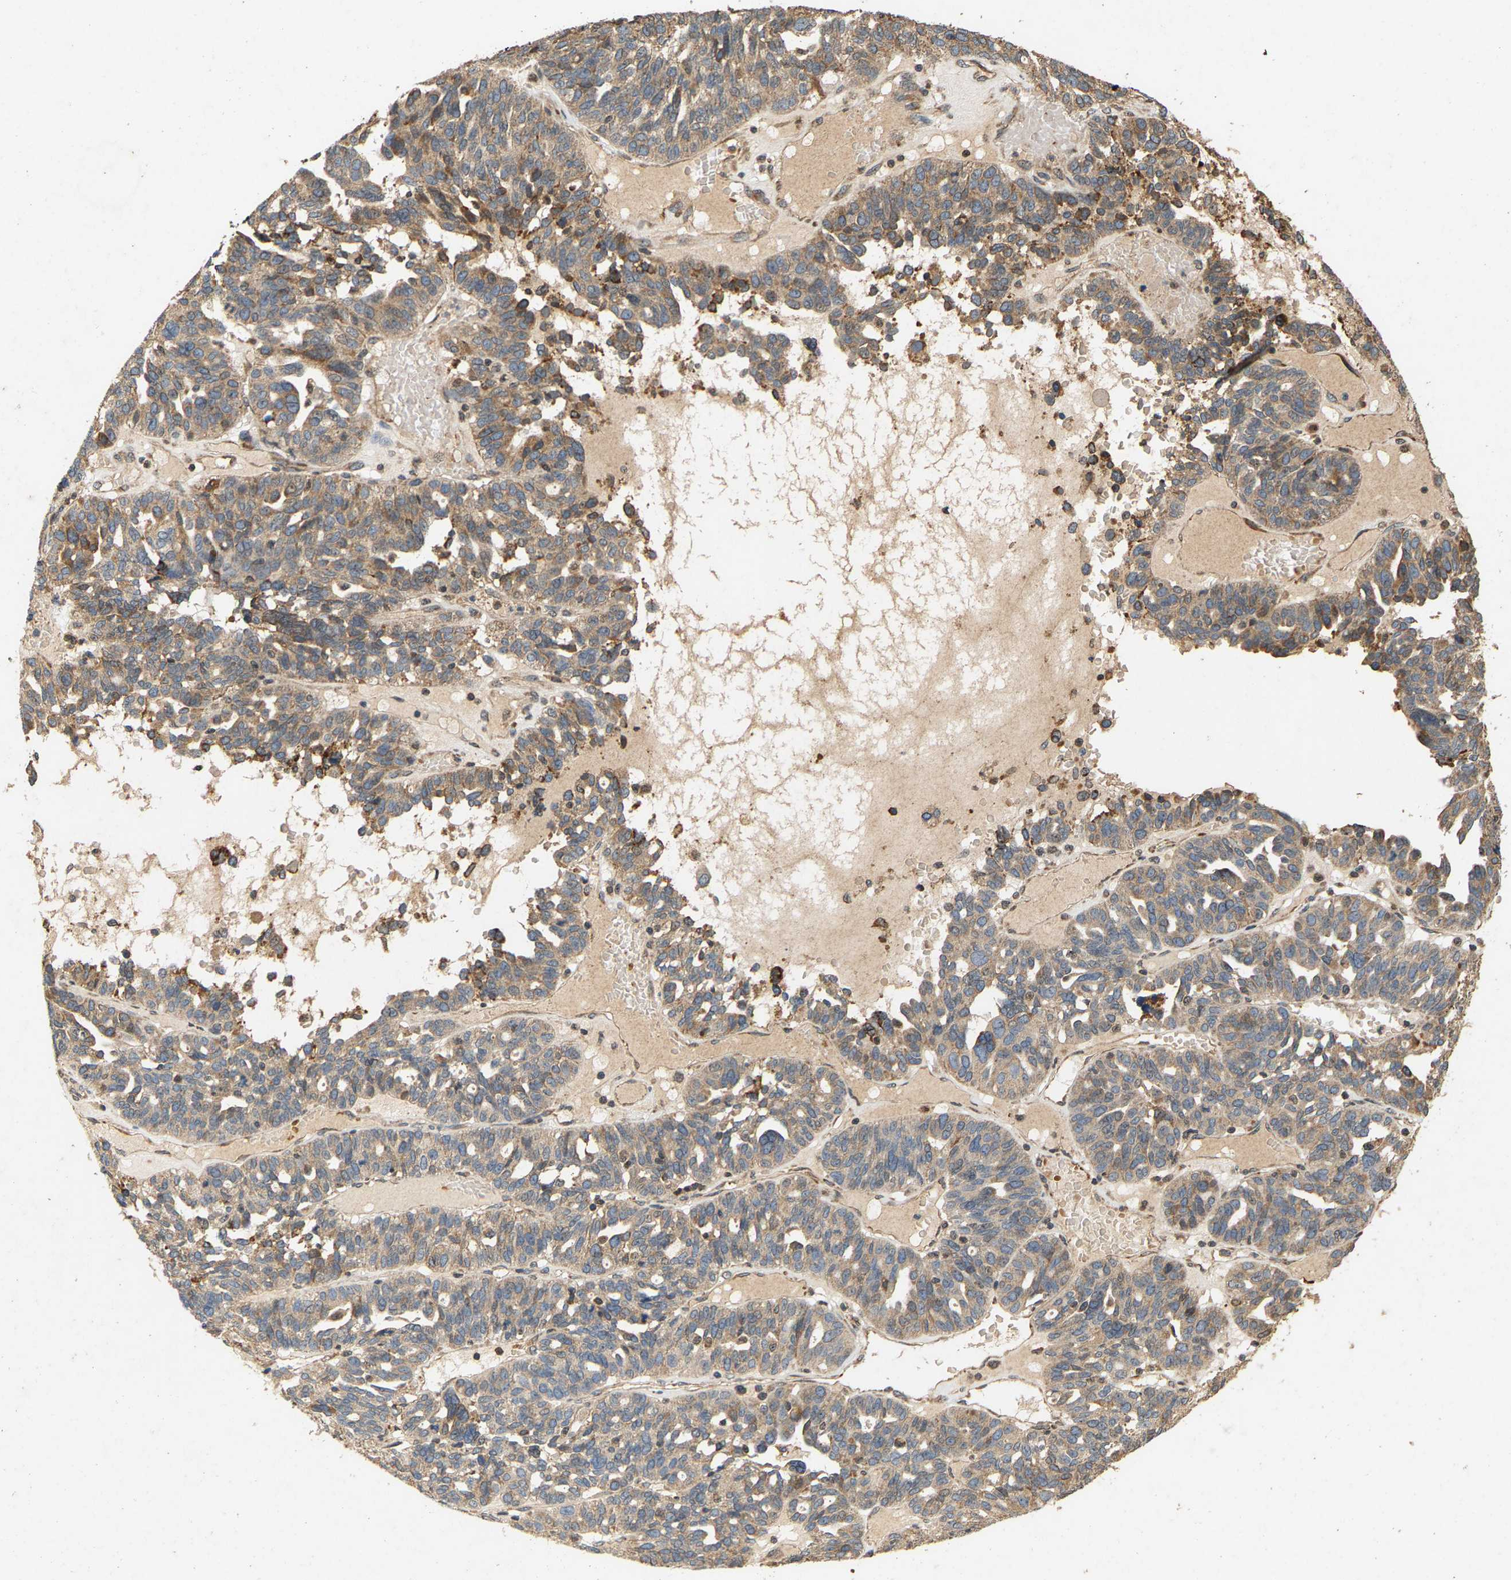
{"staining": {"intensity": "weak", "quantity": ">75%", "location": "cytoplasmic/membranous"}, "tissue": "ovarian cancer", "cell_type": "Tumor cells", "image_type": "cancer", "snomed": [{"axis": "morphology", "description": "Cystadenocarcinoma, serous, NOS"}, {"axis": "topography", "description": "Ovary"}], "caption": "A photomicrograph of ovarian cancer (serous cystadenocarcinoma) stained for a protein displays weak cytoplasmic/membranous brown staining in tumor cells. (Brightfield microscopy of DAB IHC at high magnification).", "gene": "CIDEC", "patient": {"sex": "female", "age": 59}}